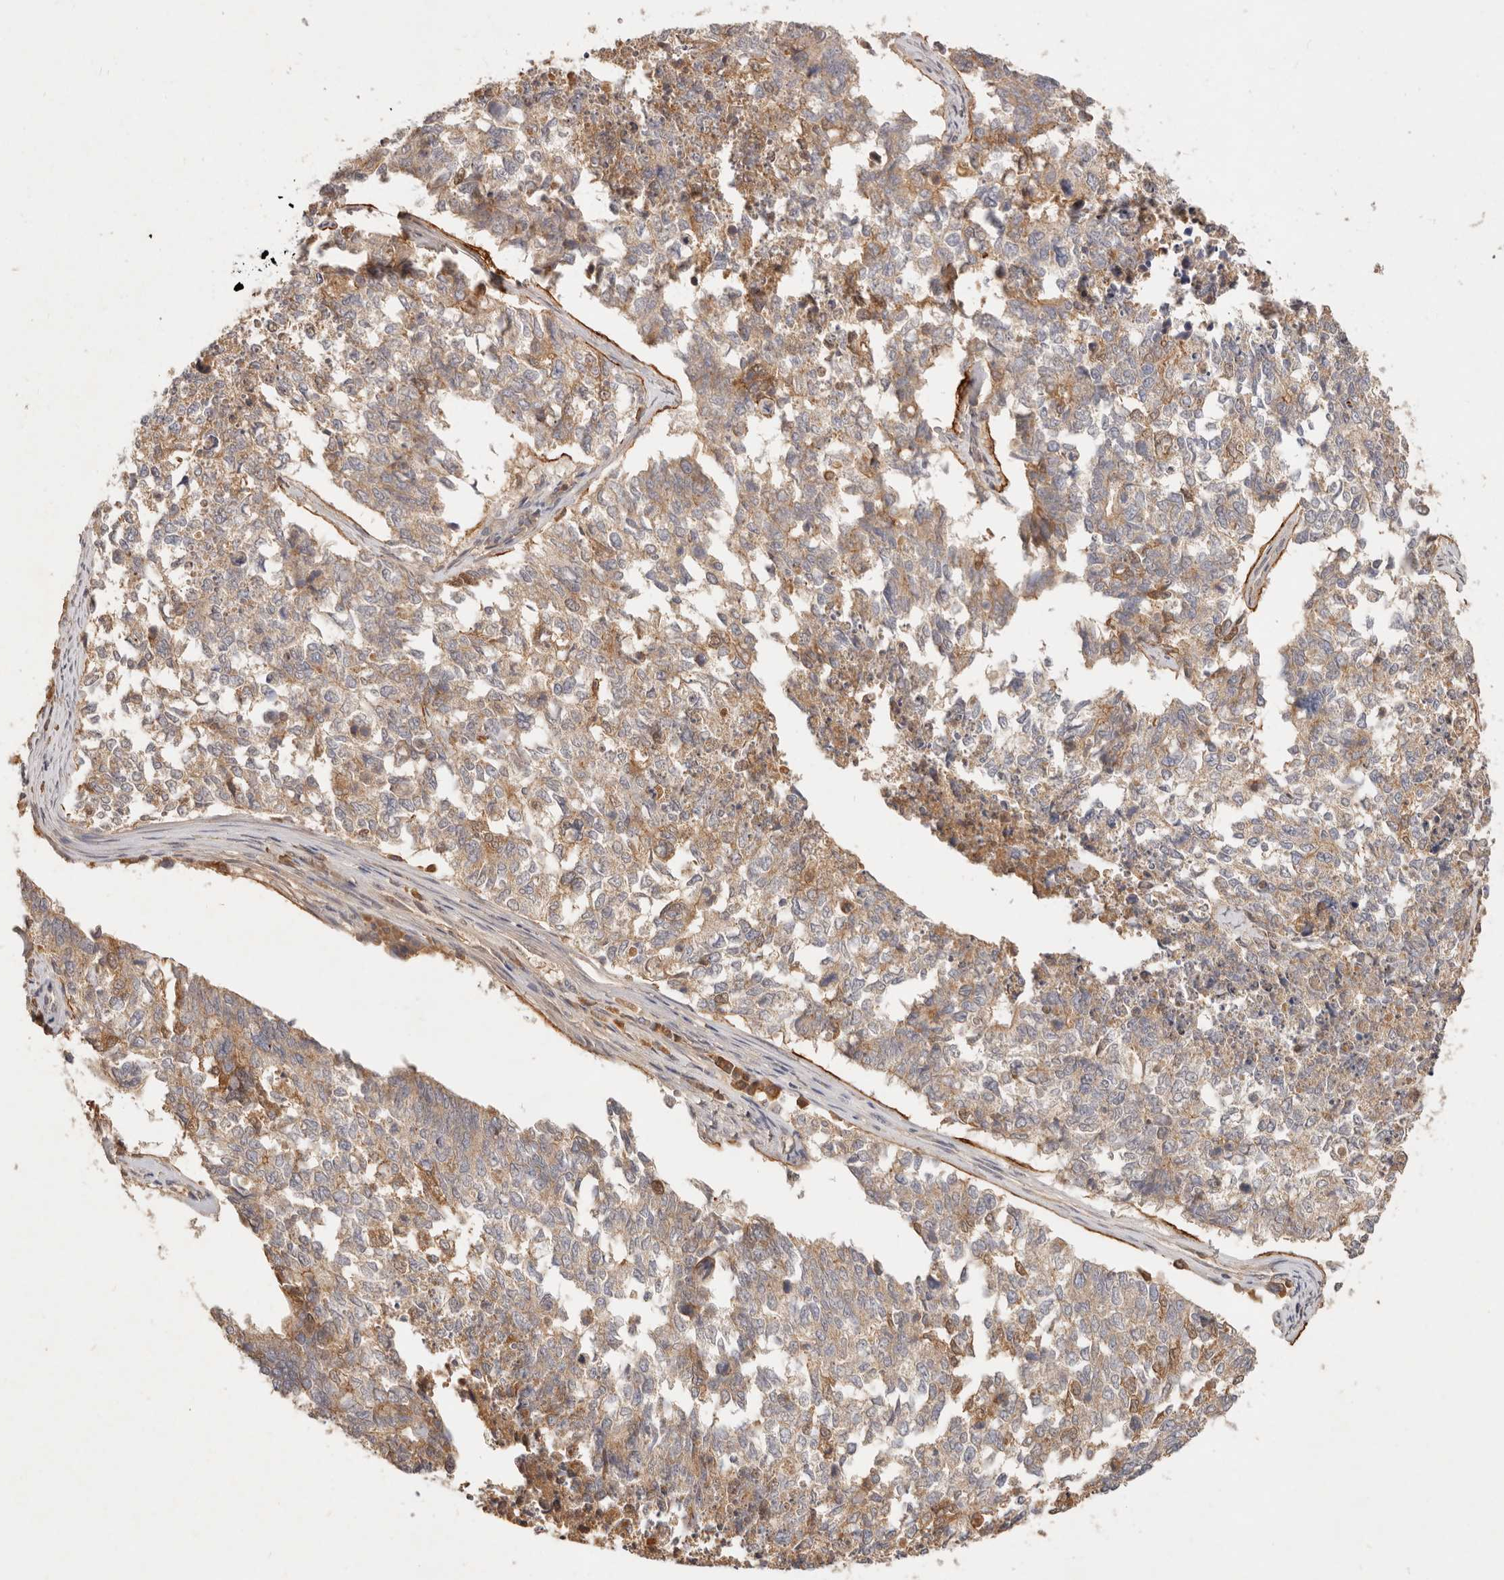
{"staining": {"intensity": "moderate", "quantity": "25%-75%", "location": "cytoplasmic/membranous"}, "tissue": "cervical cancer", "cell_type": "Tumor cells", "image_type": "cancer", "snomed": [{"axis": "morphology", "description": "Squamous cell carcinoma, NOS"}, {"axis": "topography", "description": "Cervix"}], "caption": "Protein expression analysis of squamous cell carcinoma (cervical) shows moderate cytoplasmic/membranous staining in approximately 25%-75% of tumor cells.", "gene": "FREM2", "patient": {"sex": "female", "age": 63}}